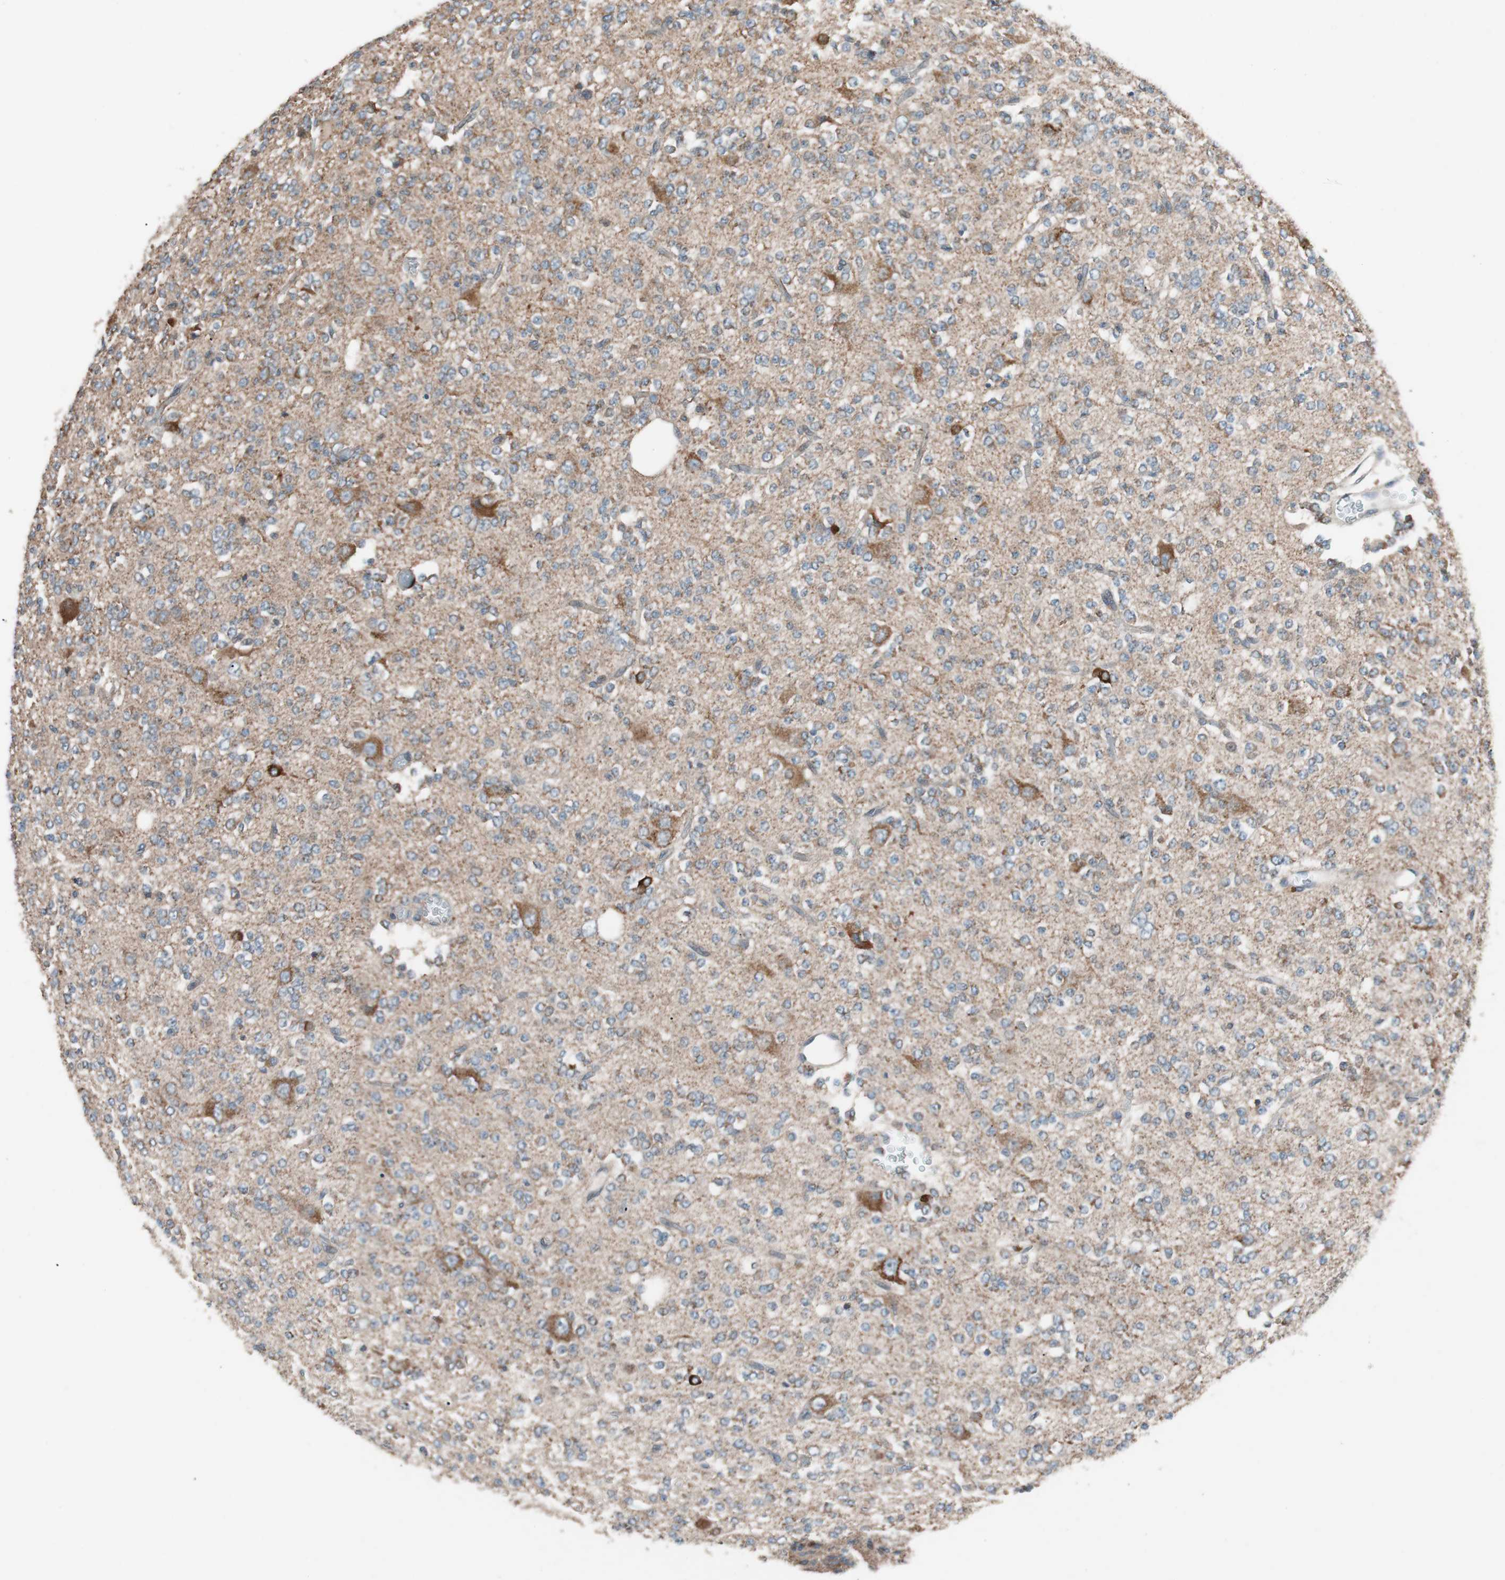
{"staining": {"intensity": "weak", "quantity": ">75%", "location": "cytoplasmic/membranous"}, "tissue": "glioma", "cell_type": "Tumor cells", "image_type": "cancer", "snomed": [{"axis": "morphology", "description": "Glioma, malignant, Low grade"}, {"axis": "topography", "description": "Brain"}], "caption": "This micrograph exhibits immunohistochemistry (IHC) staining of human glioma, with low weak cytoplasmic/membranous staining in approximately >75% of tumor cells.", "gene": "FAAH", "patient": {"sex": "male", "age": 38}}